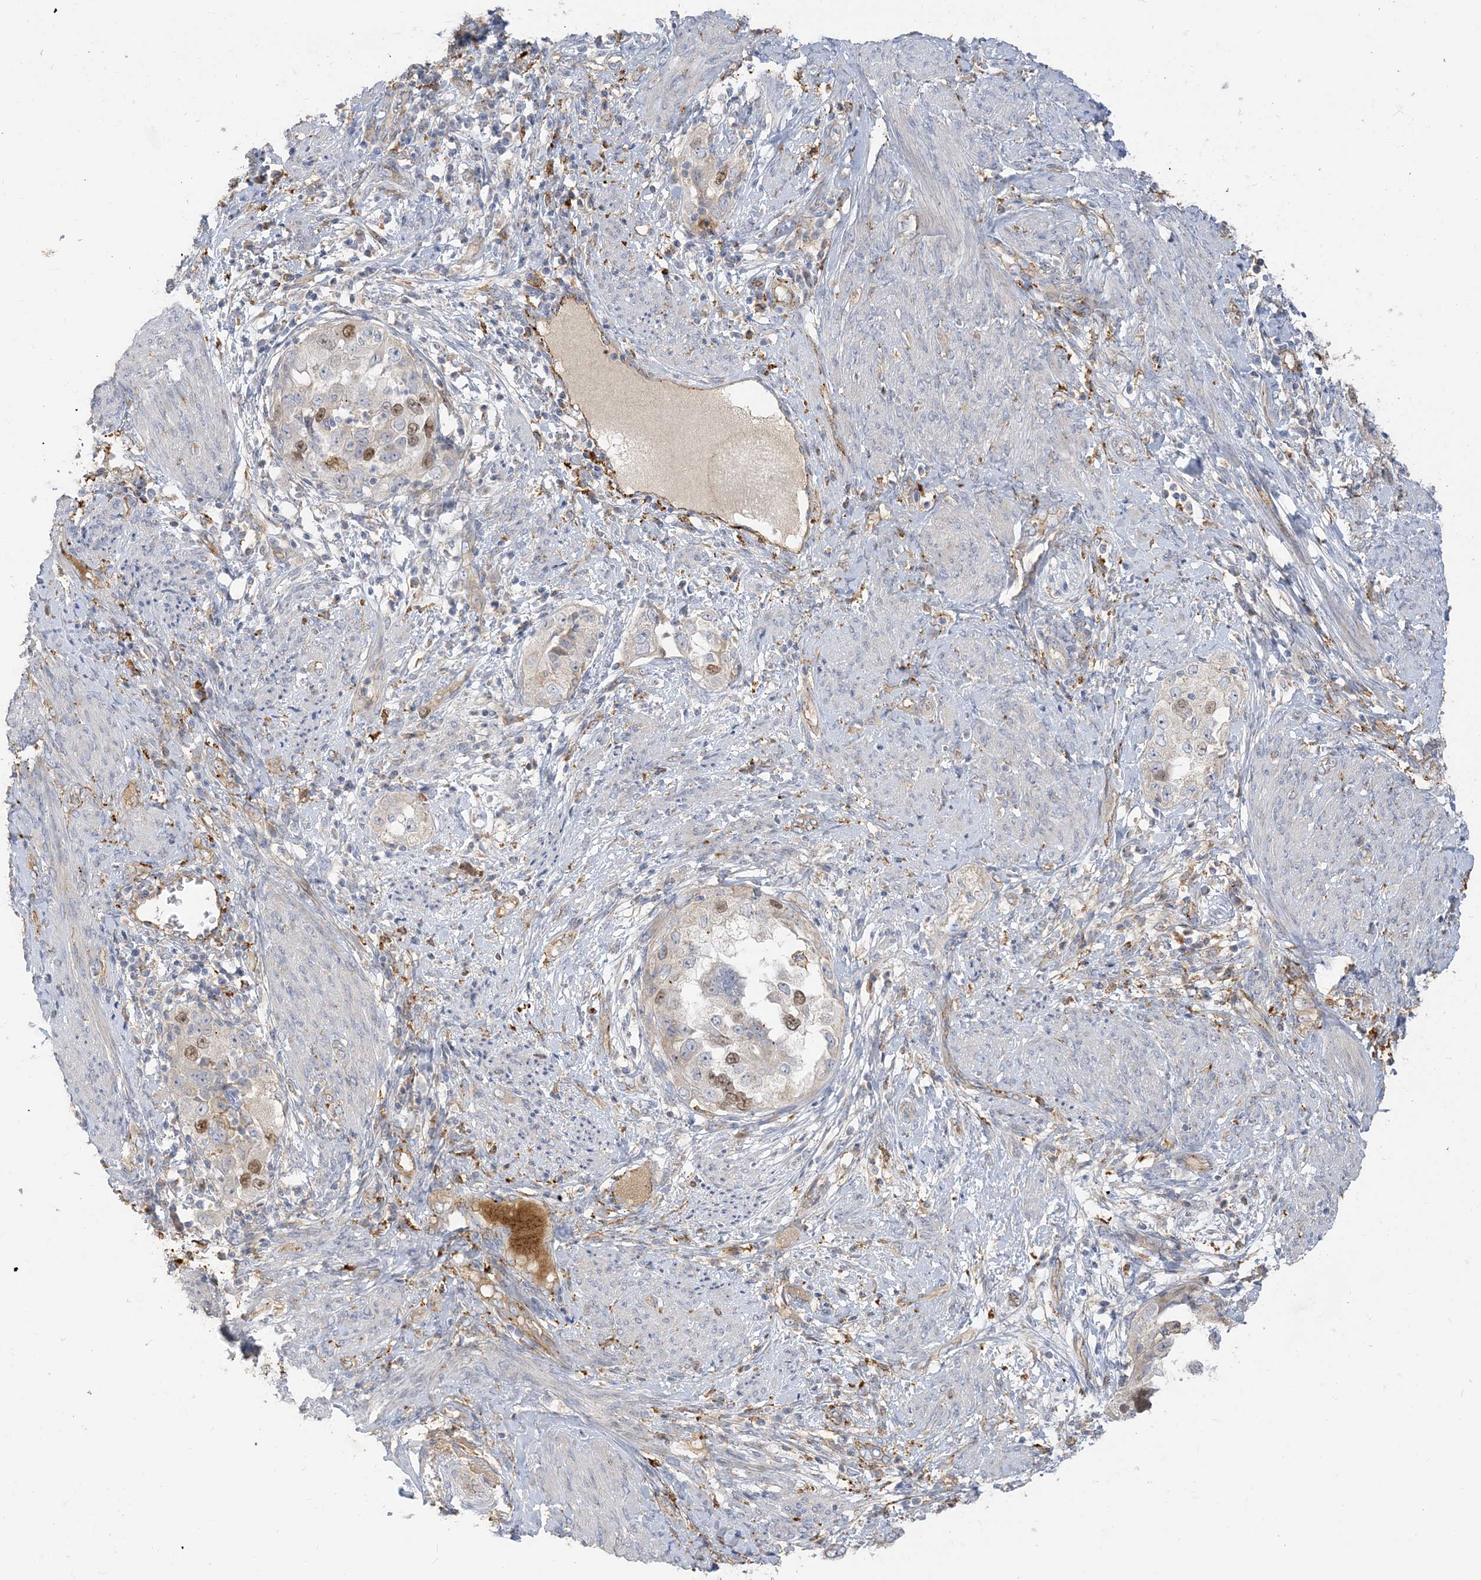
{"staining": {"intensity": "moderate", "quantity": "<25%", "location": "nuclear"}, "tissue": "endometrial cancer", "cell_type": "Tumor cells", "image_type": "cancer", "snomed": [{"axis": "morphology", "description": "Adenocarcinoma, NOS"}, {"axis": "topography", "description": "Endometrium"}], "caption": "A low amount of moderate nuclear positivity is identified in approximately <25% of tumor cells in endometrial cancer tissue.", "gene": "PEAR1", "patient": {"sex": "female", "age": 85}}